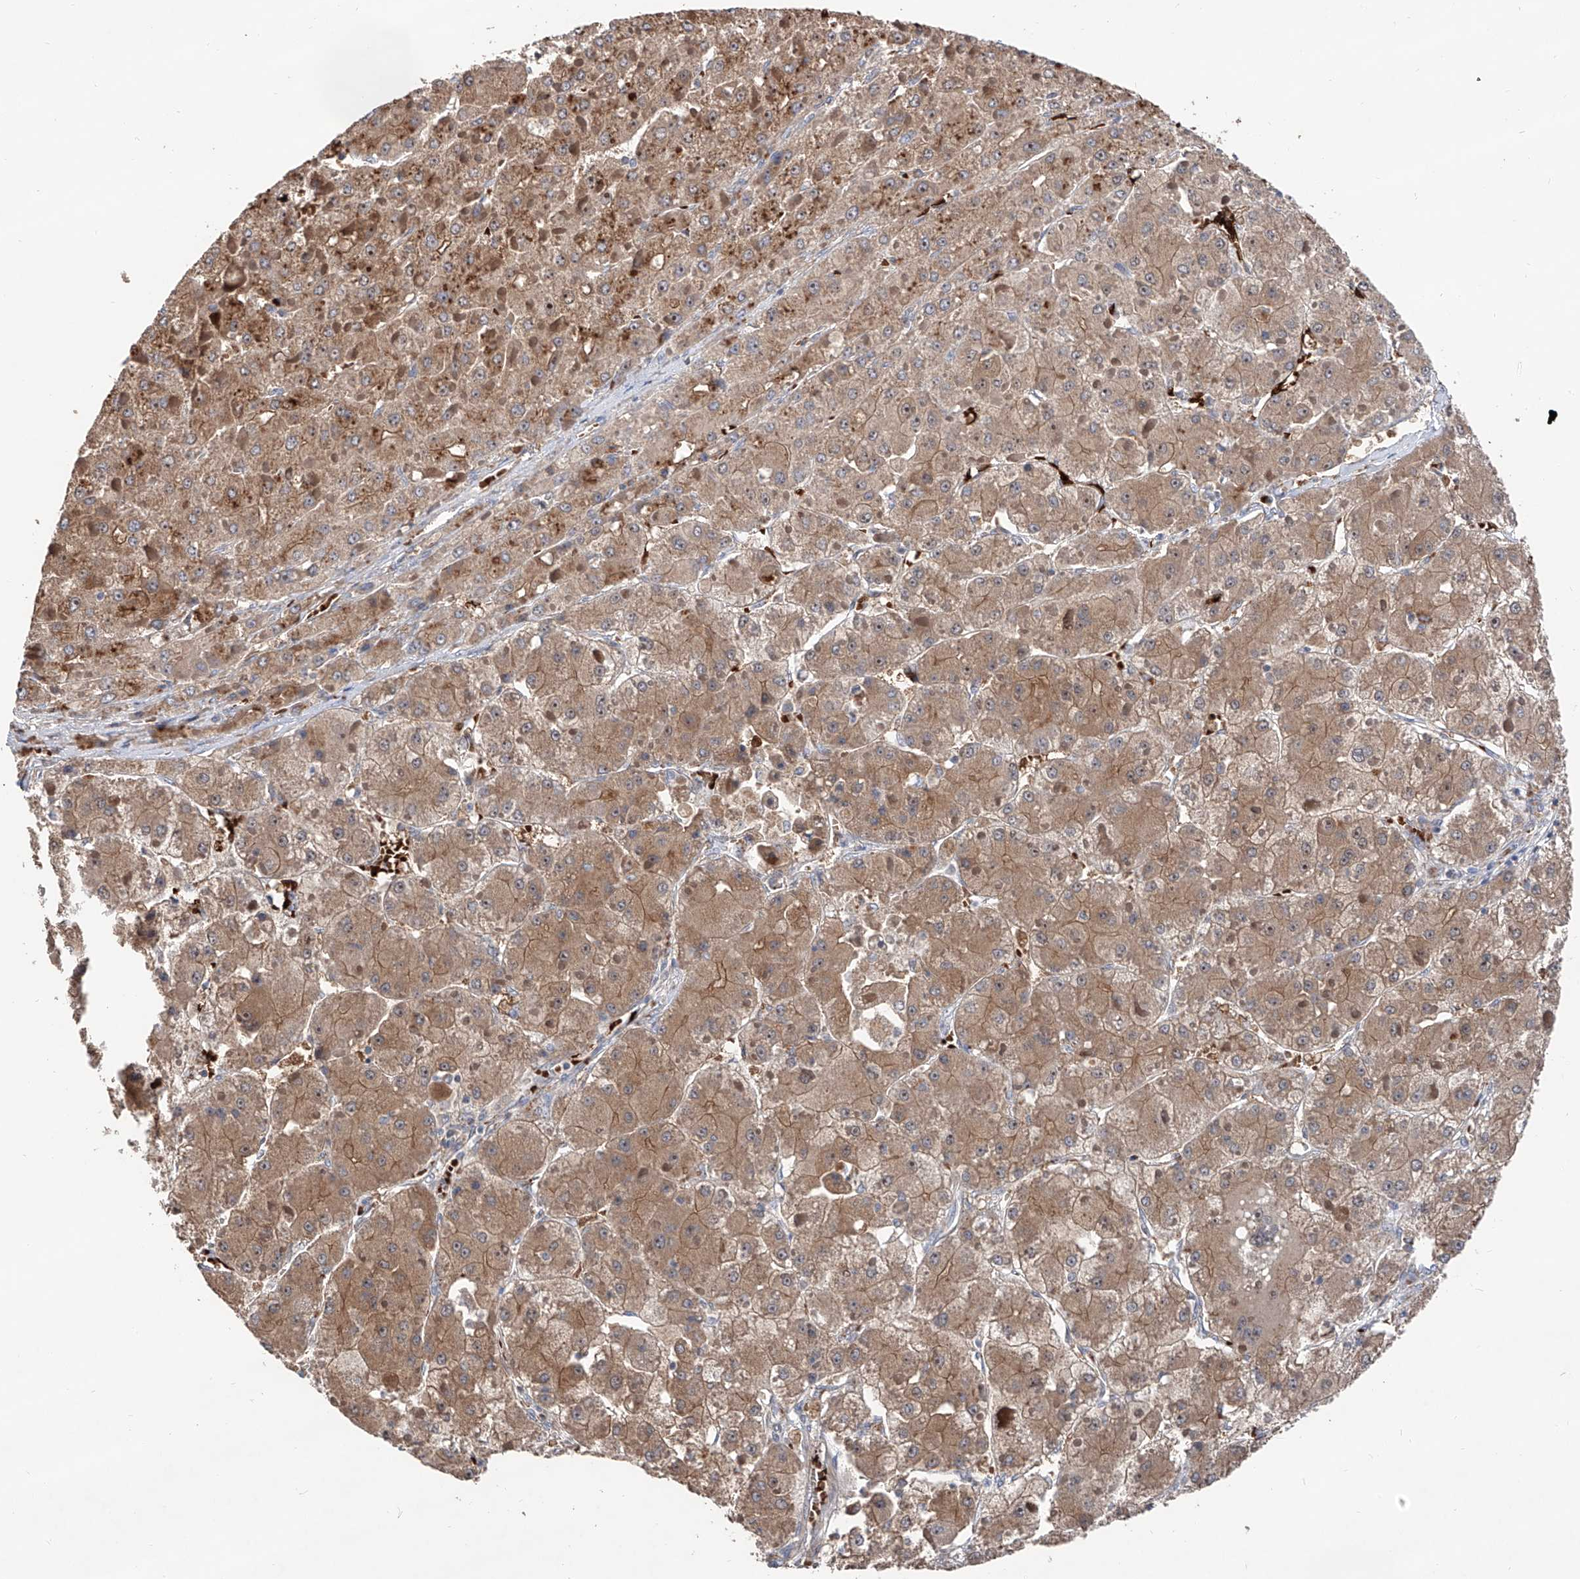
{"staining": {"intensity": "moderate", "quantity": ">75%", "location": "cytoplasmic/membranous"}, "tissue": "liver cancer", "cell_type": "Tumor cells", "image_type": "cancer", "snomed": [{"axis": "morphology", "description": "Carcinoma, Hepatocellular, NOS"}, {"axis": "topography", "description": "Liver"}], "caption": "This is an image of immunohistochemistry (IHC) staining of hepatocellular carcinoma (liver), which shows moderate staining in the cytoplasmic/membranous of tumor cells.", "gene": "EDN1", "patient": {"sex": "female", "age": 73}}